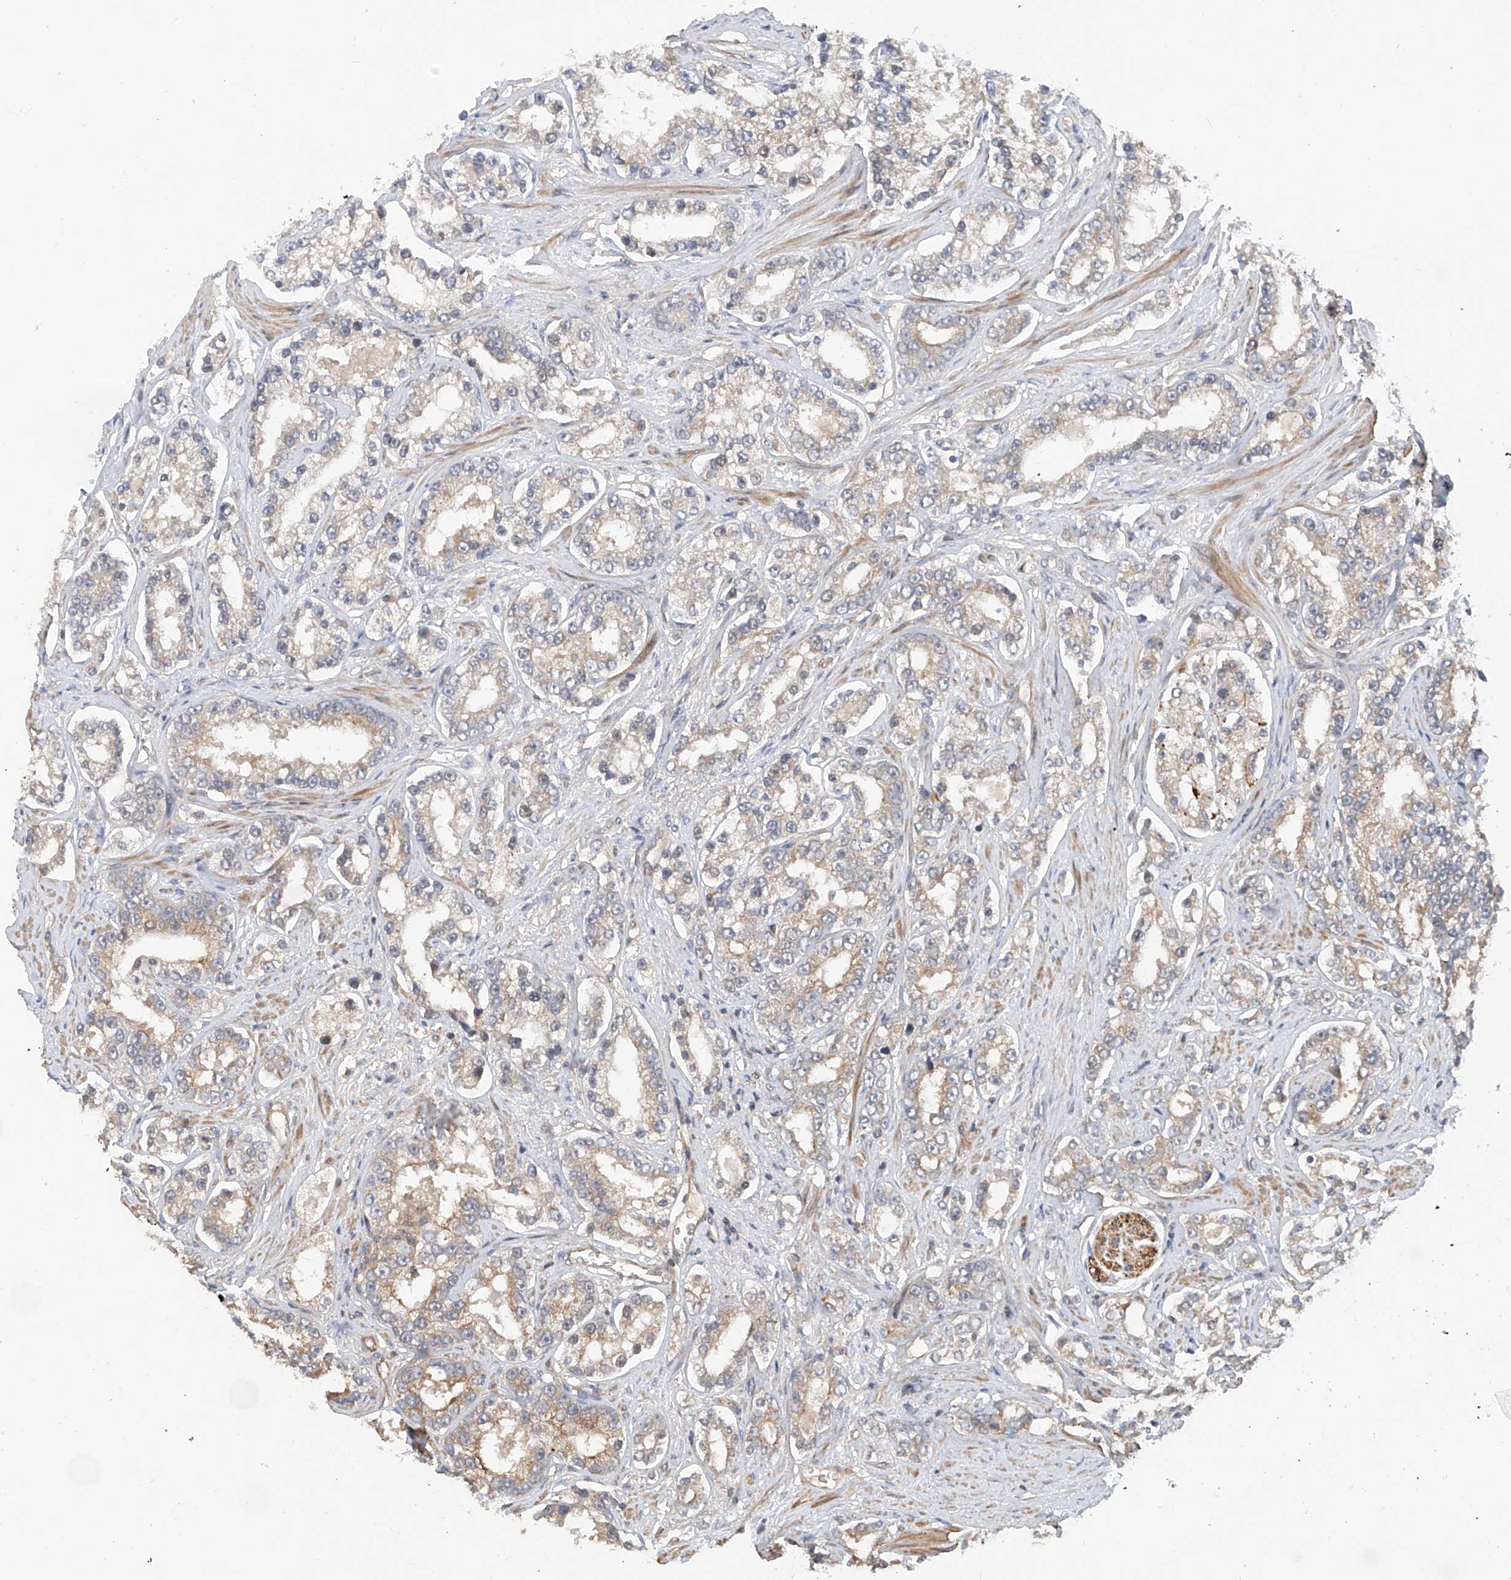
{"staining": {"intensity": "moderate", "quantity": "<25%", "location": "cytoplasmic/membranous"}, "tissue": "prostate cancer", "cell_type": "Tumor cells", "image_type": "cancer", "snomed": [{"axis": "morphology", "description": "Normal tissue, NOS"}, {"axis": "morphology", "description": "Adenocarcinoma, High grade"}, {"axis": "topography", "description": "Prostate"}], "caption": "The micrograph displays staining of prostate high-grade adenocarcinoma, revealing moderate cytoplasmic/membranous protein staining (brown color) within tumor cells.", "gene": "RPAIN", "patient": {"sex": "male", "age": 83}}